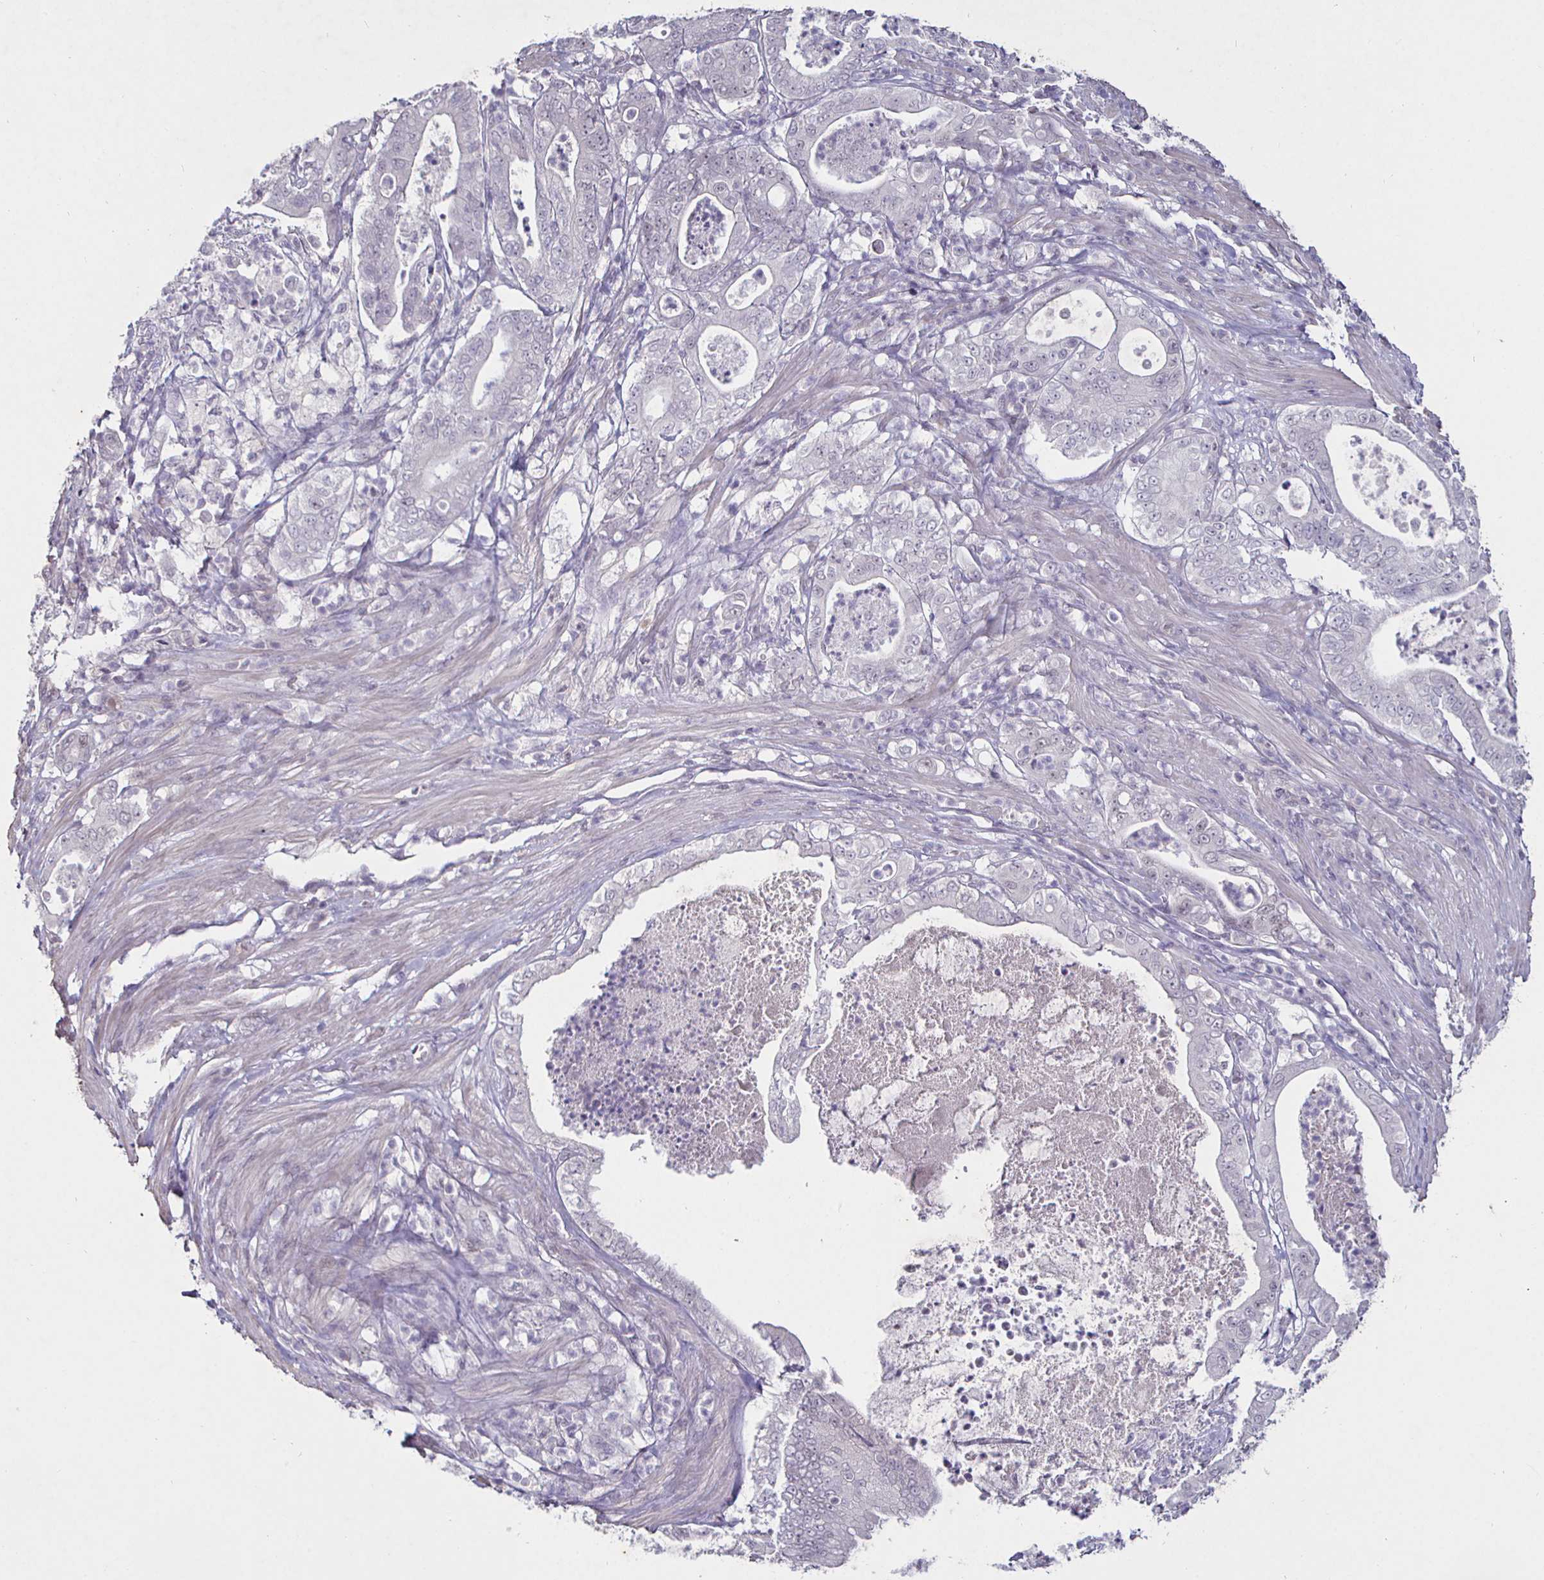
{"staining": {"intensity": "negative", "quantity": "none", "location": "none"}, "tissue": "pancreatic cancer", "cell_type": "Tumor cells", "image_type": "cancer", "snomed": [{"axis": "morphology", "description": "Adenocarcinoma, NOS"}, {"axis": "topography", "description": "Pancreas"}], "caption": "There is no significant expression in tumor cells of pancreatic cancer.", "gene": "MLH1", "patient": {"sex": "male", "age": 71}}